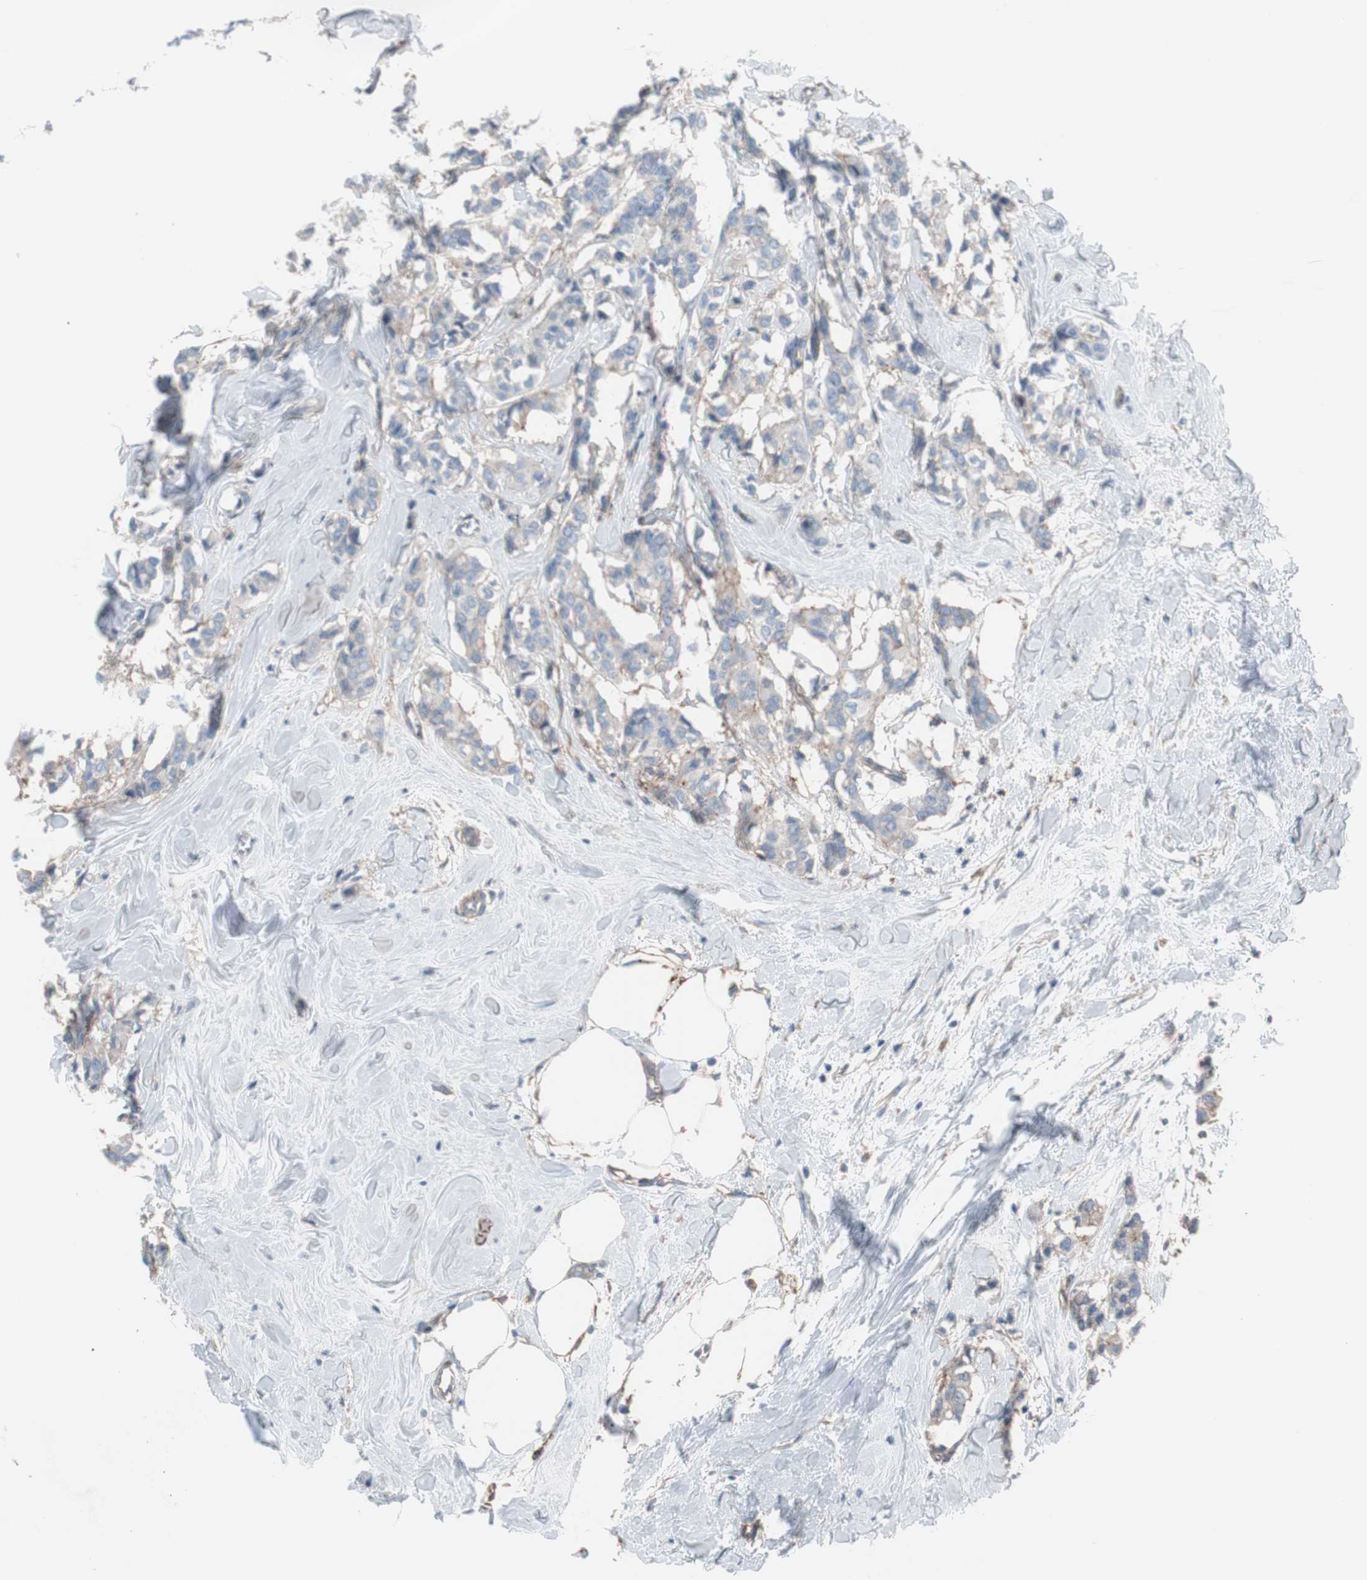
{"staining": {"intensity": "weak", "quantity": "25%-75%", "location": "cytoplasmic/membranous"}, "tissue": "breast cancer", "cell_type": "Tumor cells", "image_type": "cancer", "snomed": [{"axis": "morphology", "description": "Duct carcinoma"}, {"axis": "topography", "description": "Breast"}], "caption": "This photomicrograph shows immunohistochemistry staining of human breast cancer (infiltrating ductal carcinoma), with low weak cytoplasmic/membranous staining in about 25%-75% of tumor cells.", "gene": "CD81", "patient": {"sex": "female", "age": 84}}